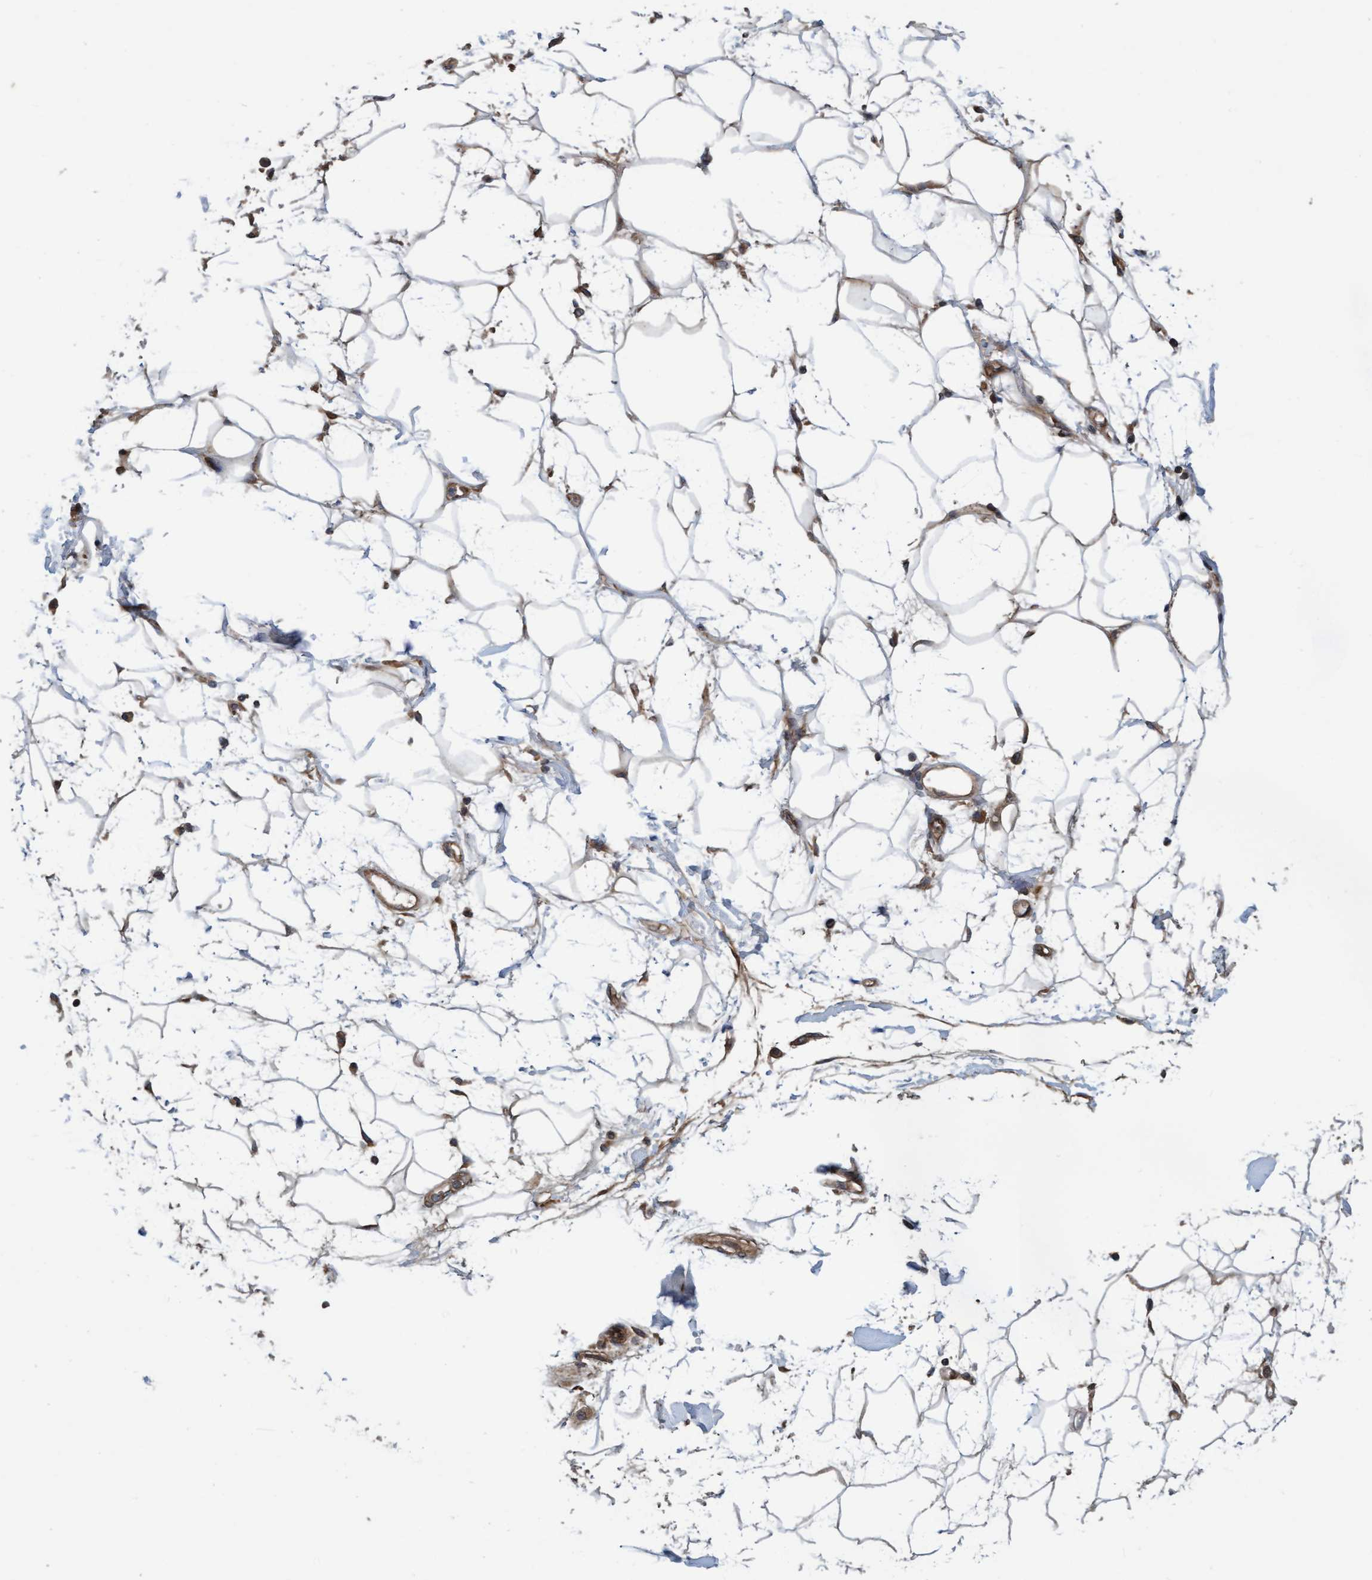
{"staining": {"intensity": "moderate", "quantity": ">75%", "location": "cytoplasmic/membranous"}, "tissue": "adipose tissue", "cell_type": "Adipocytes", "image_type": "normal", "snomed": [{"axis": "morphology", "description": "Normal tissue, NOS"}, {"axis": "morphology", "description": "Adenocarcinoma, NOS"}, {"axis": "topography", "description": "Duodenum"}, {"axis": "topography", "description": "Peripheral nerve tissue"}], "caption": "Adipocytes demonstrate medium levels of moderate cytoplasmic/membranous positivity in approximately >75% of cells in normal adipose tissue. (brown staining indicates protein expression, while blue staining denotes nuclei).", "gene": "MLXIP", "patient": {"sex": "female", "age": 60}}